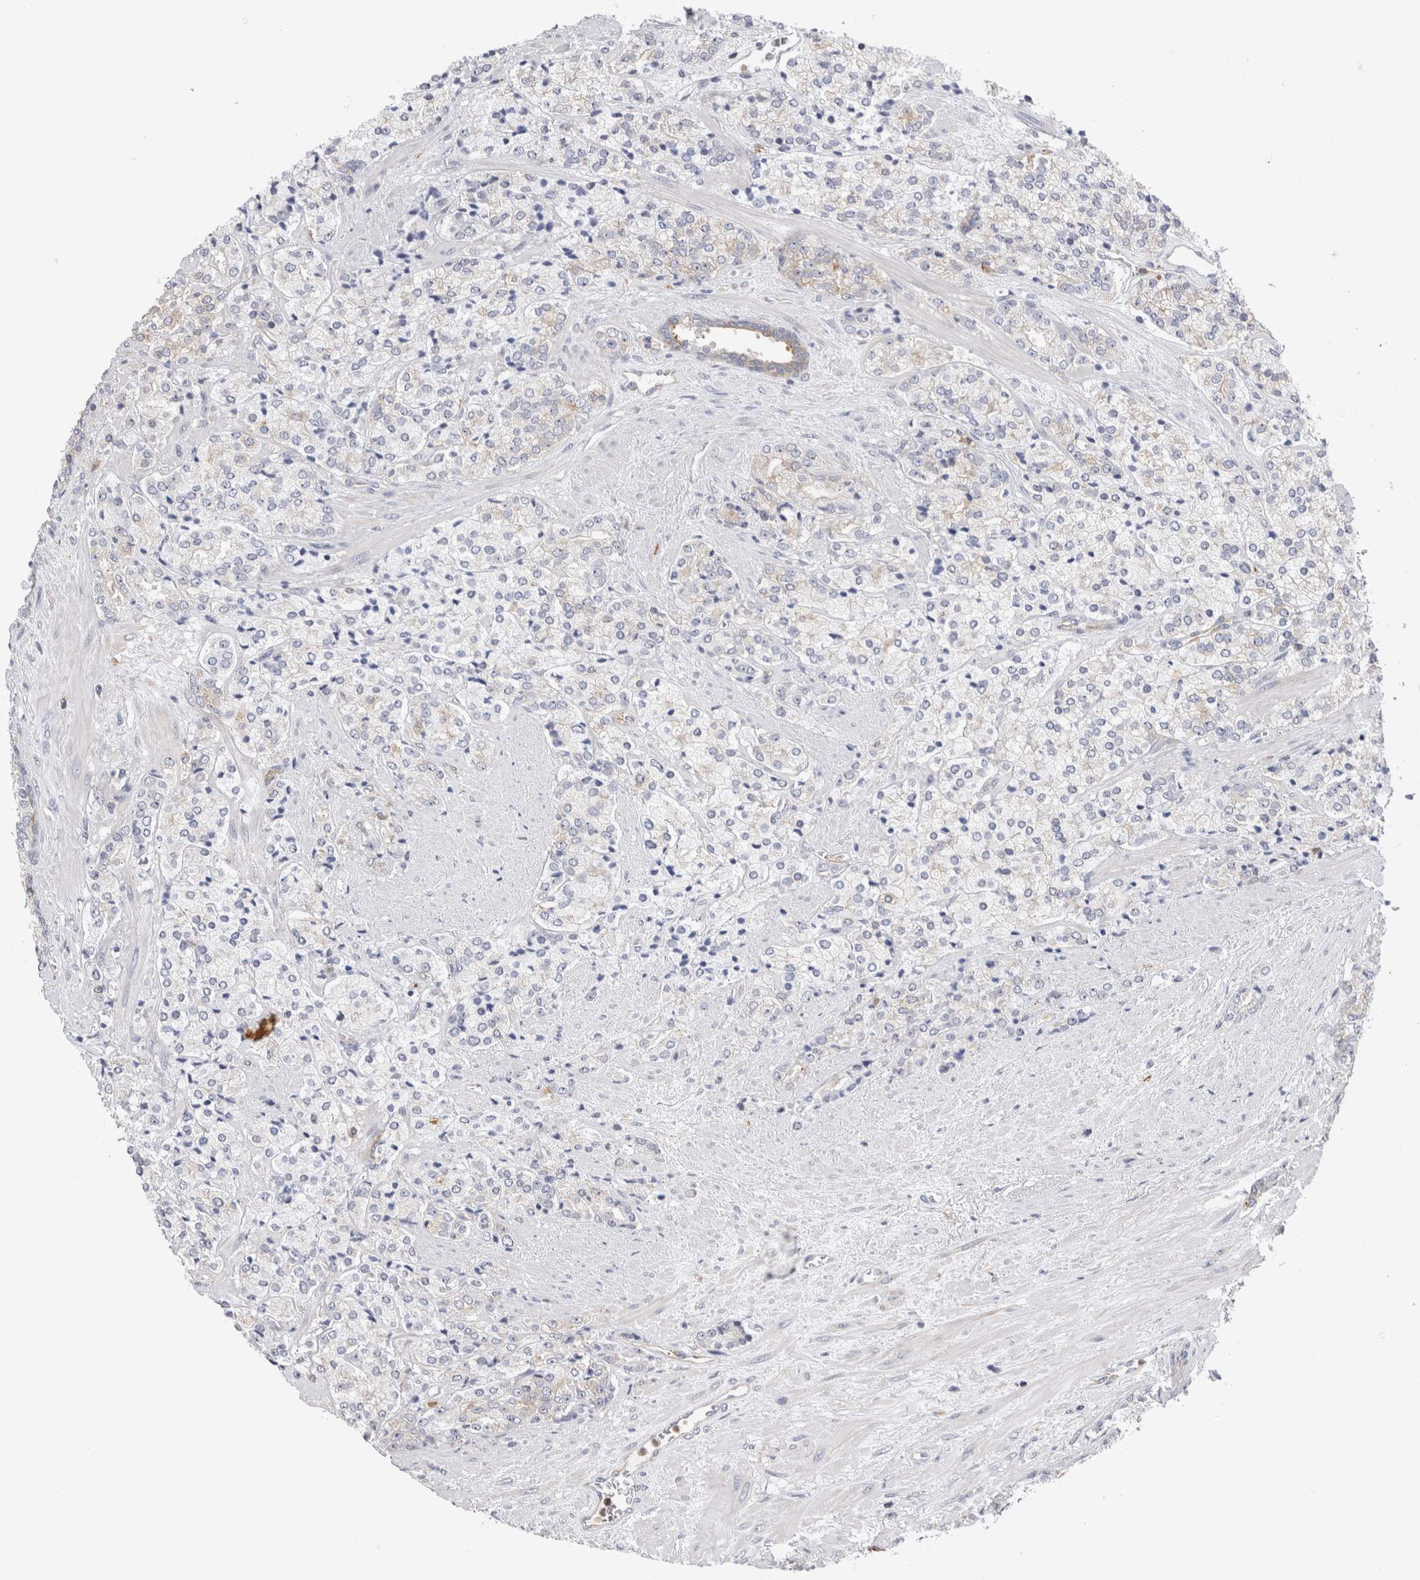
{"staining": {"intensity": "negative", "quantity": "none", "location": "none"}, "tissue": "prostate cancer", "cell_type": "Tumor cells", "image_type": "cancer", "snomed": [{"axis": "morphology", "description": "Adenocarcinoma, High grade"}, {"axis": "topography", "description": "Prostate"}], "caption": "Prostate cancer was stained to show a protein in brown. There is no significant staining in tumor cells. The staining was performed using DAB (3,3'-diaminobenzidine) to visualize the protein expression in brown, while the nuclei were stained in blue with hematoxylin (Magnification: 20x).", "gene": "RAB11FIP1", "patient": {"sex": "male", "age": 71}}